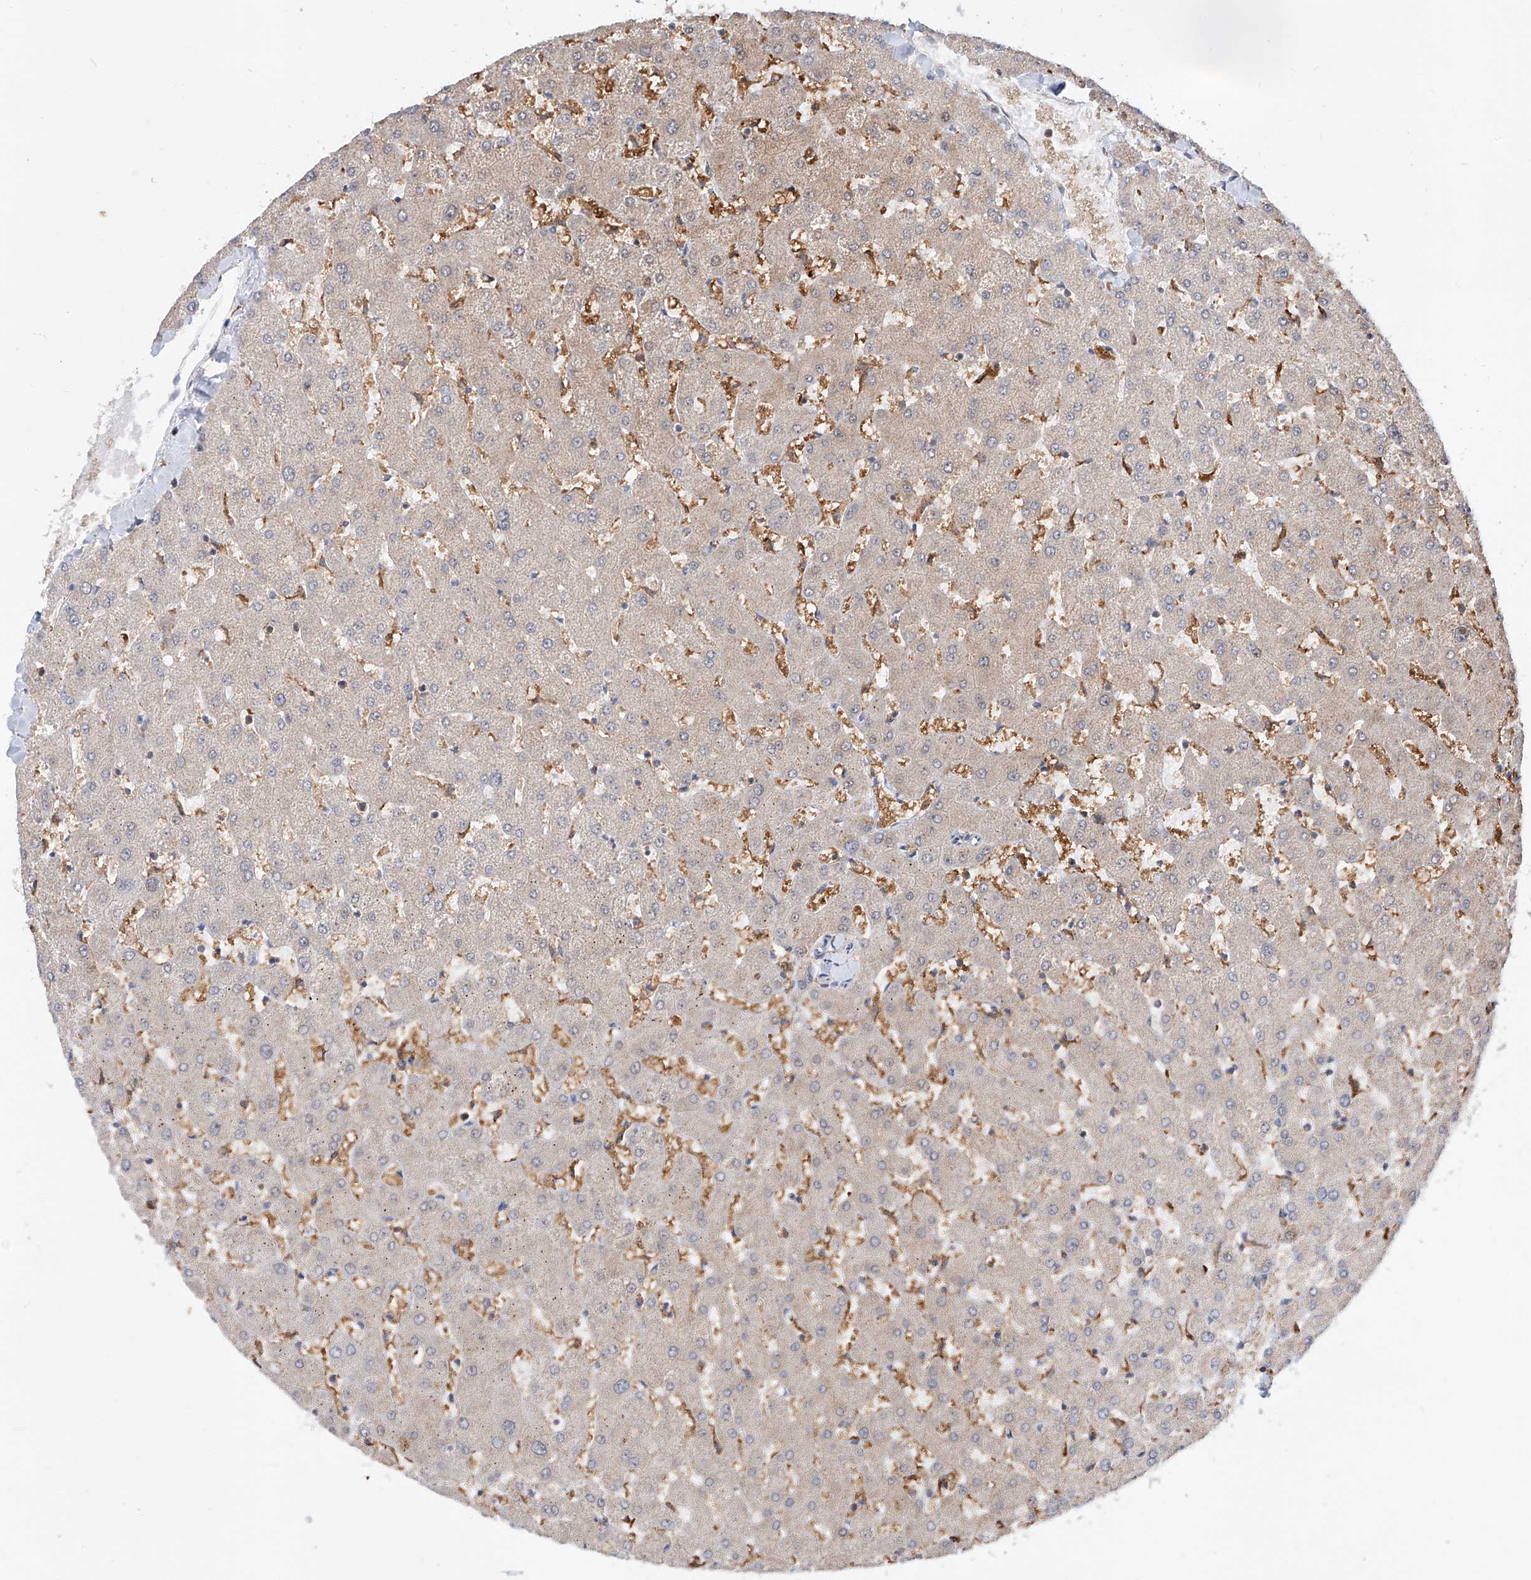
{"staining": {"intensity": "negative", "quantity": "none", "location": "none"}, "tissue": "liver", "cell_type": "Cholangiocytes", "image_type": "normal", "snomed": [{"axis": "morphology", "description": "Normal tissue, NOS"}, {"axis": "topography", "description": "Liver"}], "caption": "A histopathology image of human liver is negative for staining in cholangiocytes. (Stains: DAB (3,3'-diaminobenzidine) immunohistochemistry with hematoxylin counter stain, Microscopy: brightfield microscopy at high magnification).", "gene": "DIRAS3", "patient": {"sex": "female", "age": 63}}